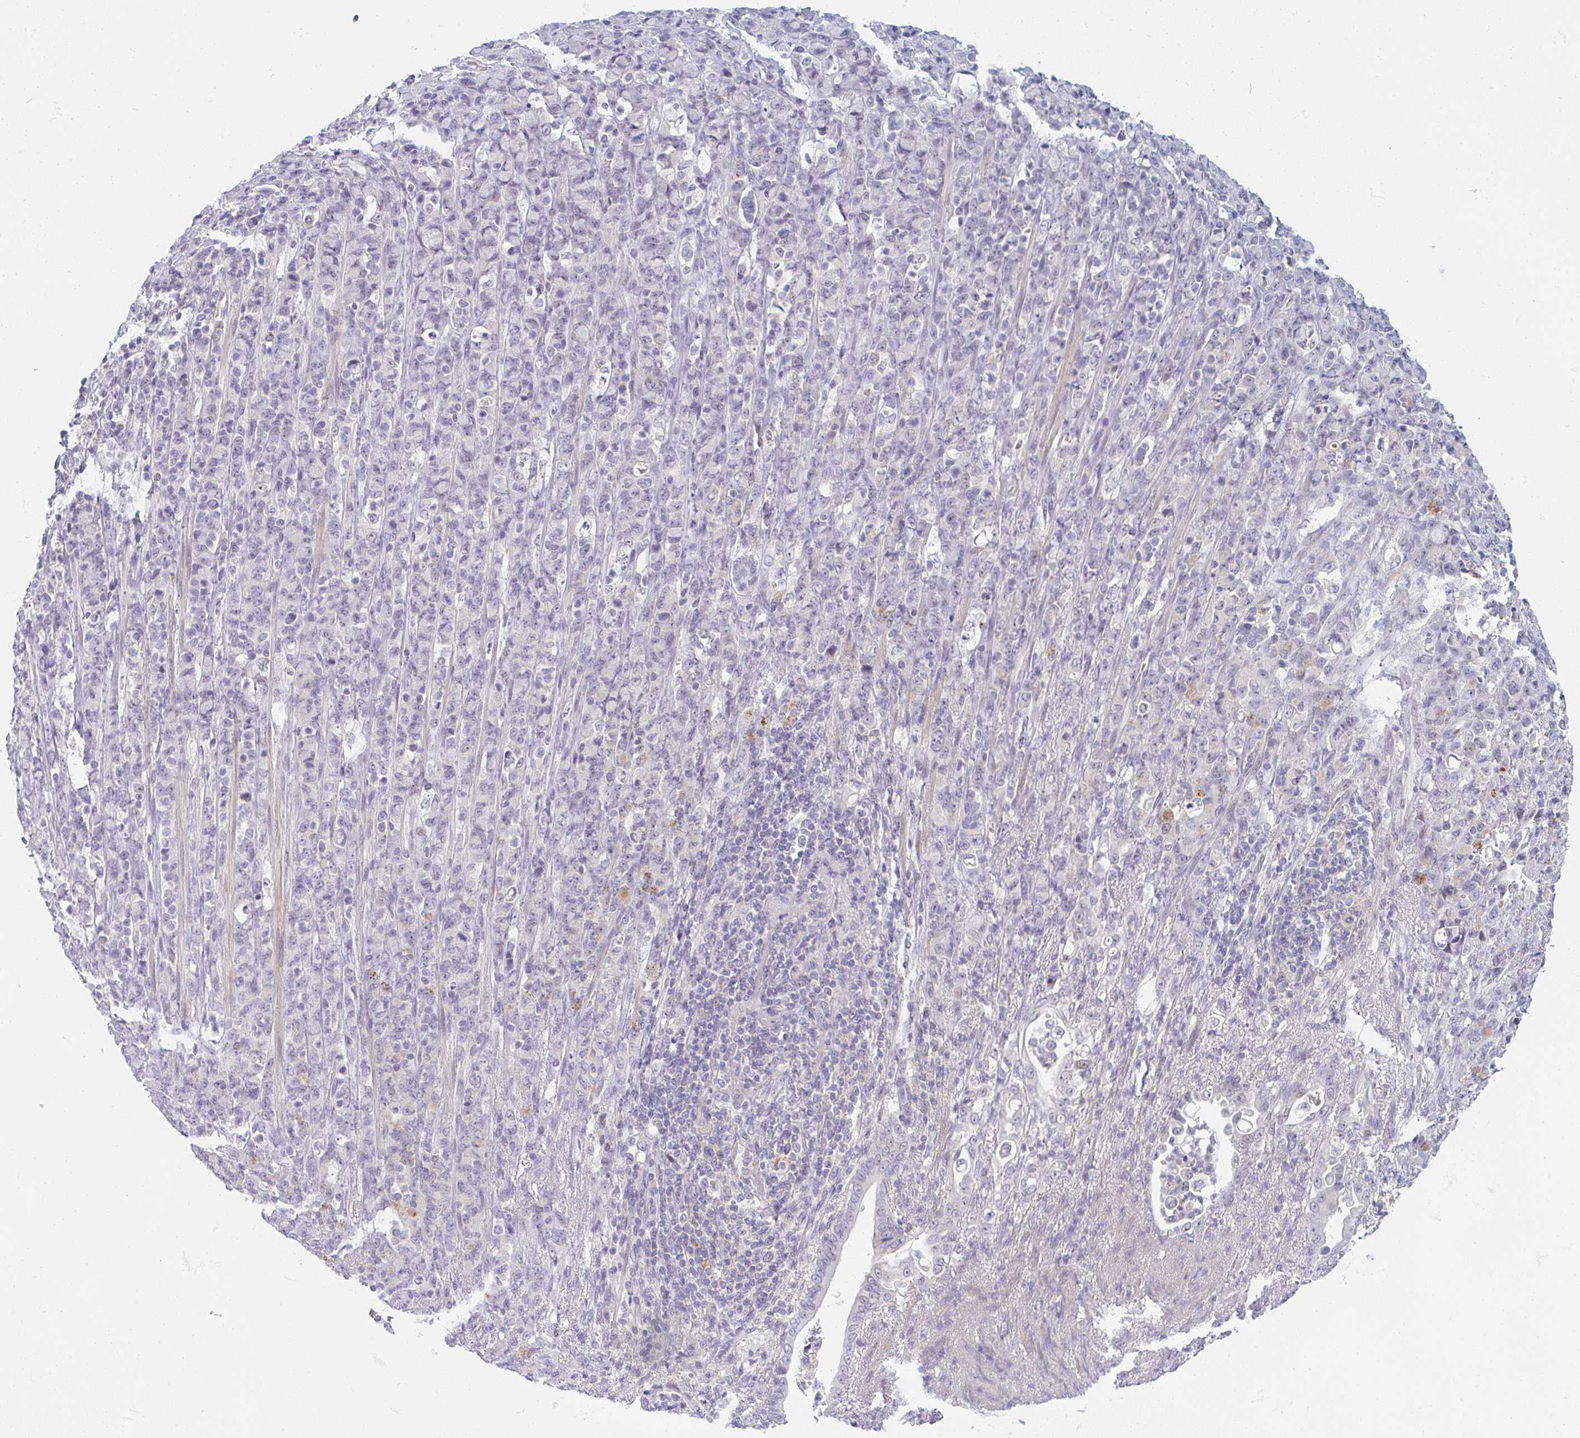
{"staining": {"intensity": "negative", "quantity": "none", "location": "none"}, "tissue": "stomach cancer", "cell_type": "Tumor cells", "image_type": "cancer", "snomed": [{"axis": "morphology", "description": "Normal tissue, NOS"}, {"axis": "morphology", "description": "Adenocarcinoma, NOS"}, {"axis": "topography", "description": "Stomach"}], "caption": "A high-resolution image shows IHC staining of stomach cancer, which demonstrates no significant positivity in tumor cells.", "gene": "PPFIA4", "patient": {"sex": "female", "age": 79}}